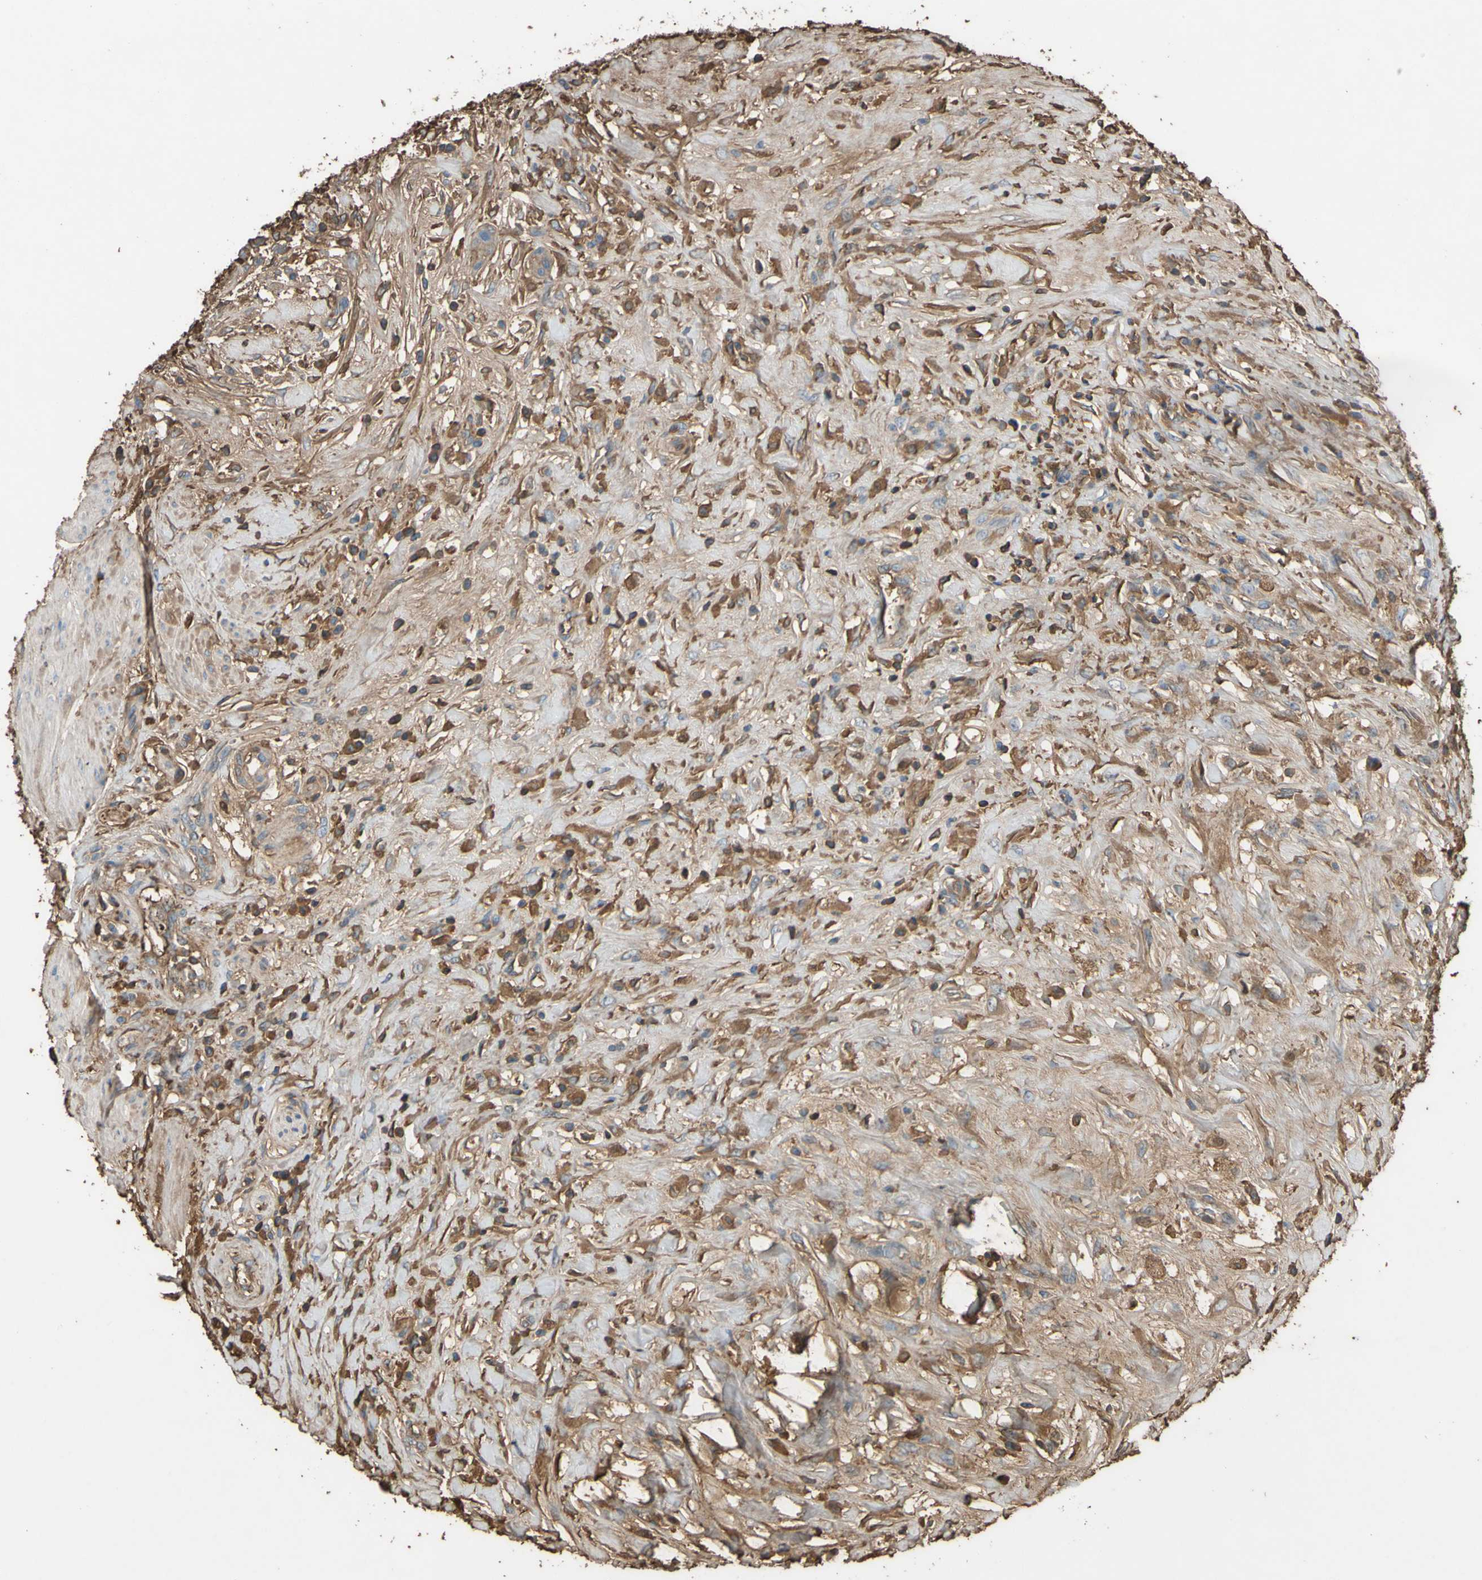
{"staining": {"intensity": "moderate", "quantity": "25%-75%", "location": "cytoplasmic/membranous"}, "tissue": "urothelial cancer", "cell_type": "Tumor cells", "image_type": "cancer", "snomed": [{"axis": "morphology", "description": "Urothelial carcinoma, High grade"}, {"axis": "topography", "description": "Urinary bladder"}], "caption": "Protein staining demonstrates moderate cytoplasmic/membranous expression in approximately 25%-75% of tumor cells in urothelial cancer.", "gene": "PTGDS", "patient": {"sex": "male", "age": 35}}